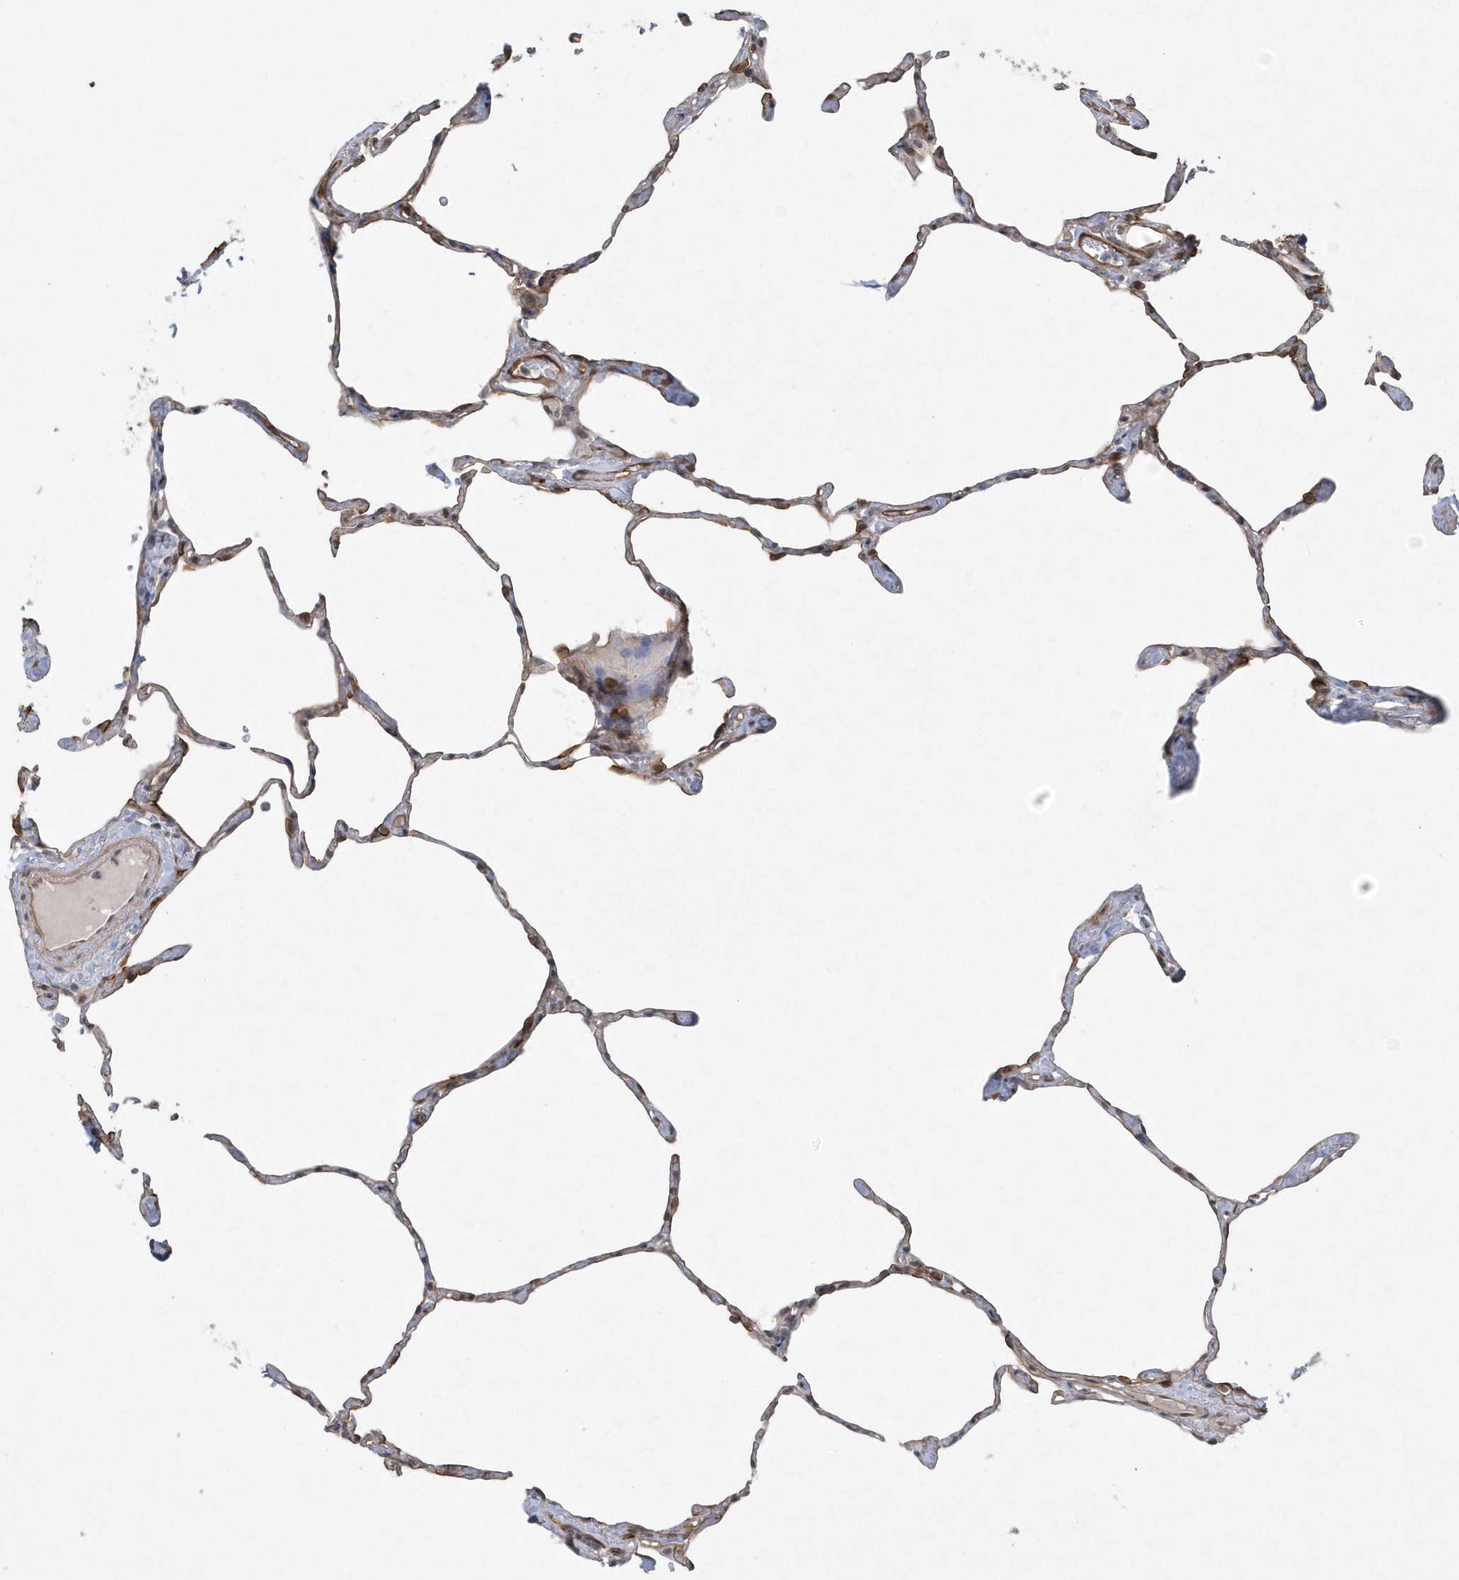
{"staining": {"intensity": "negative", "quantity": "none", "location": "none"}, "tissue": "lung", "cell_type": "Alveolar cells", "image_type": "normal", "snomed": [{"axis": "morphology", "description": "Normal tissue, NOS"}, {"axis": "topography", "description": "Lung"}], "caption": "Protein analysis of unremarkable lung displays no significant staining in alveolar cells.", "gene": "RAI14", "patient": {"sex": "male", "age": 65}}